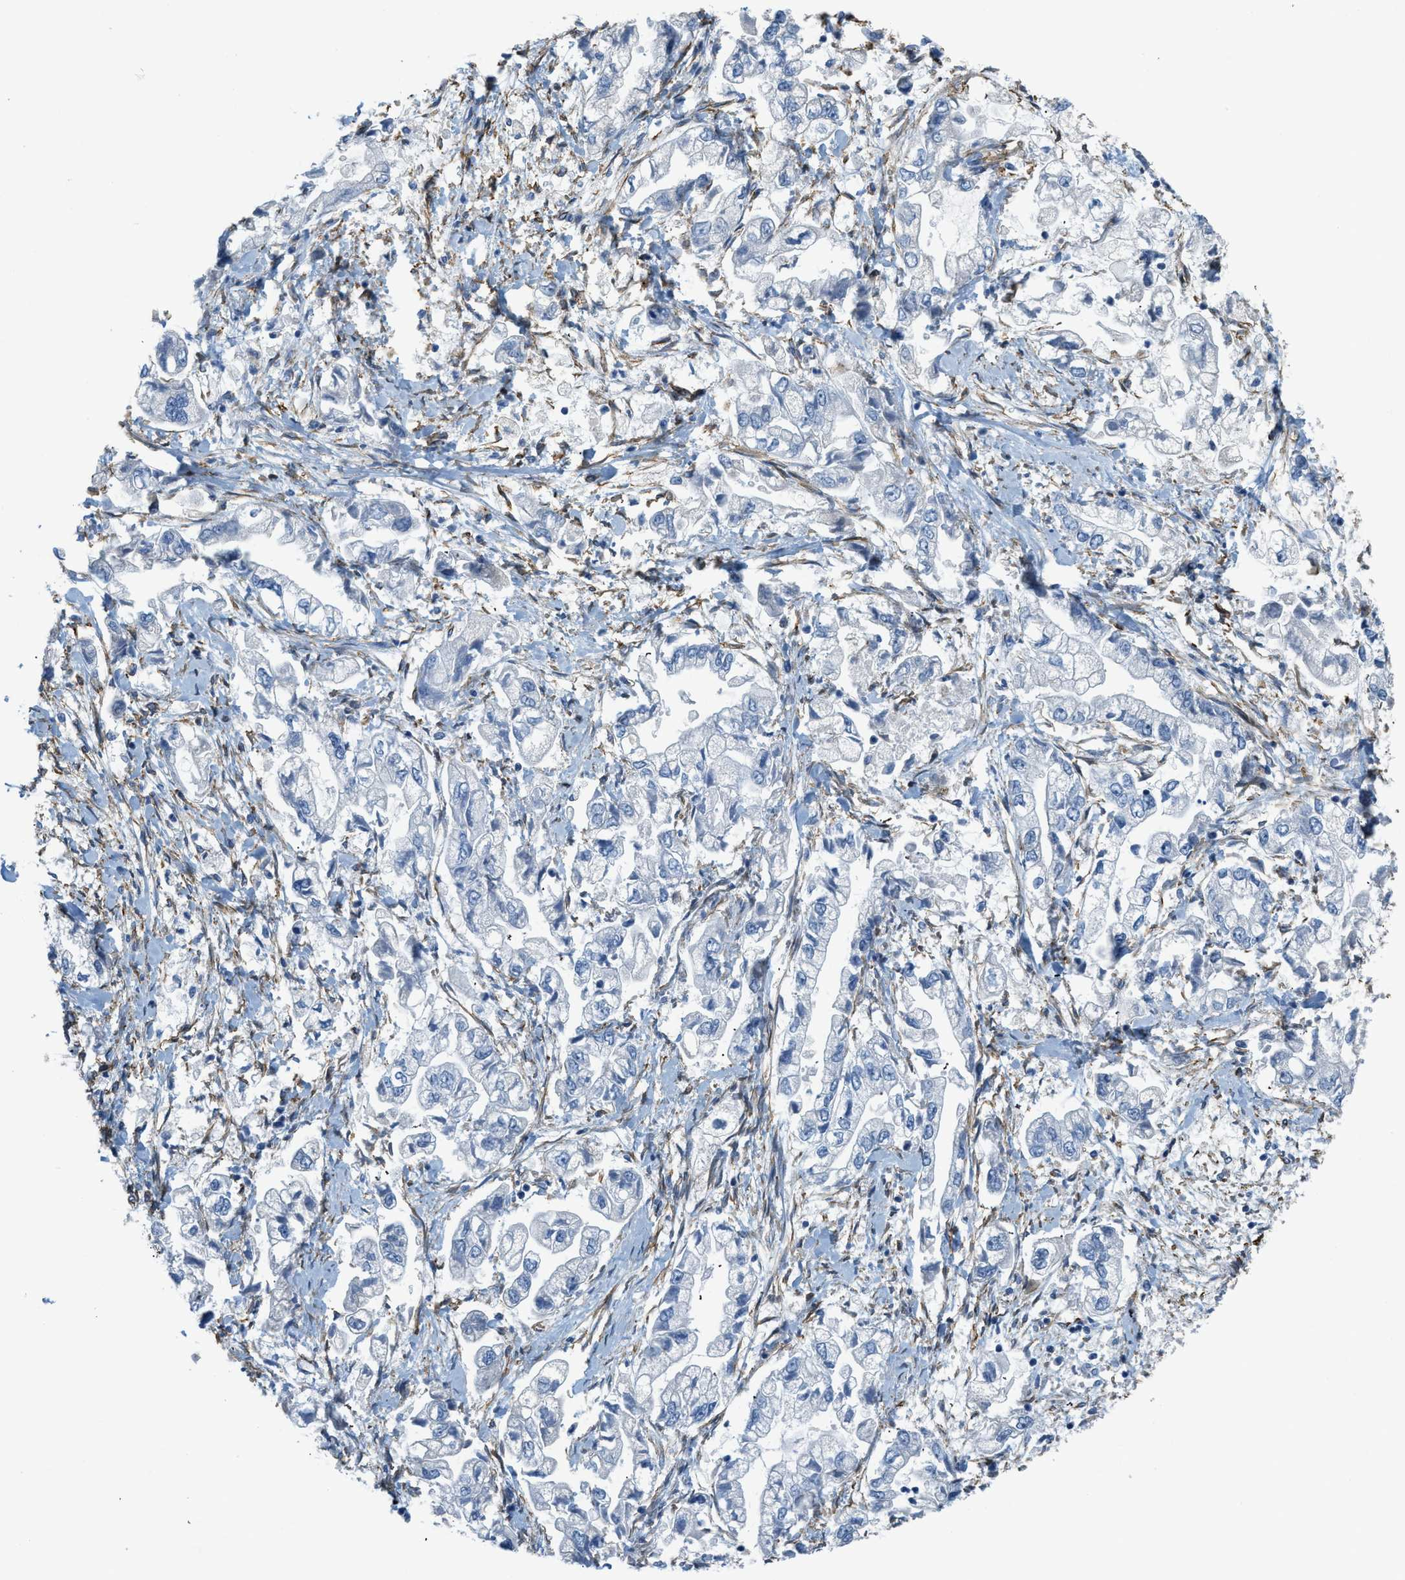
{"staining": {"intensity": "negative", "quantity": "none", "location": "none"}, "tissue": "stomach cancer", "cell_type": "Tumor cells", "image_type": "cancer", "snomed": [{"axis": "morphology", "description": "Normal tissue, NOS"}, {"axis": "morphology", "description": "Adenocarcinoma, NOS"}, {"axis": "topography", "description": "Stomach"}], "caption": "Tumor cells show no significant protein positivity in stomach cancer (adenocarcinoma).", "gene": "TMEM43", "patient": {"sex": "male", "age": 62}}